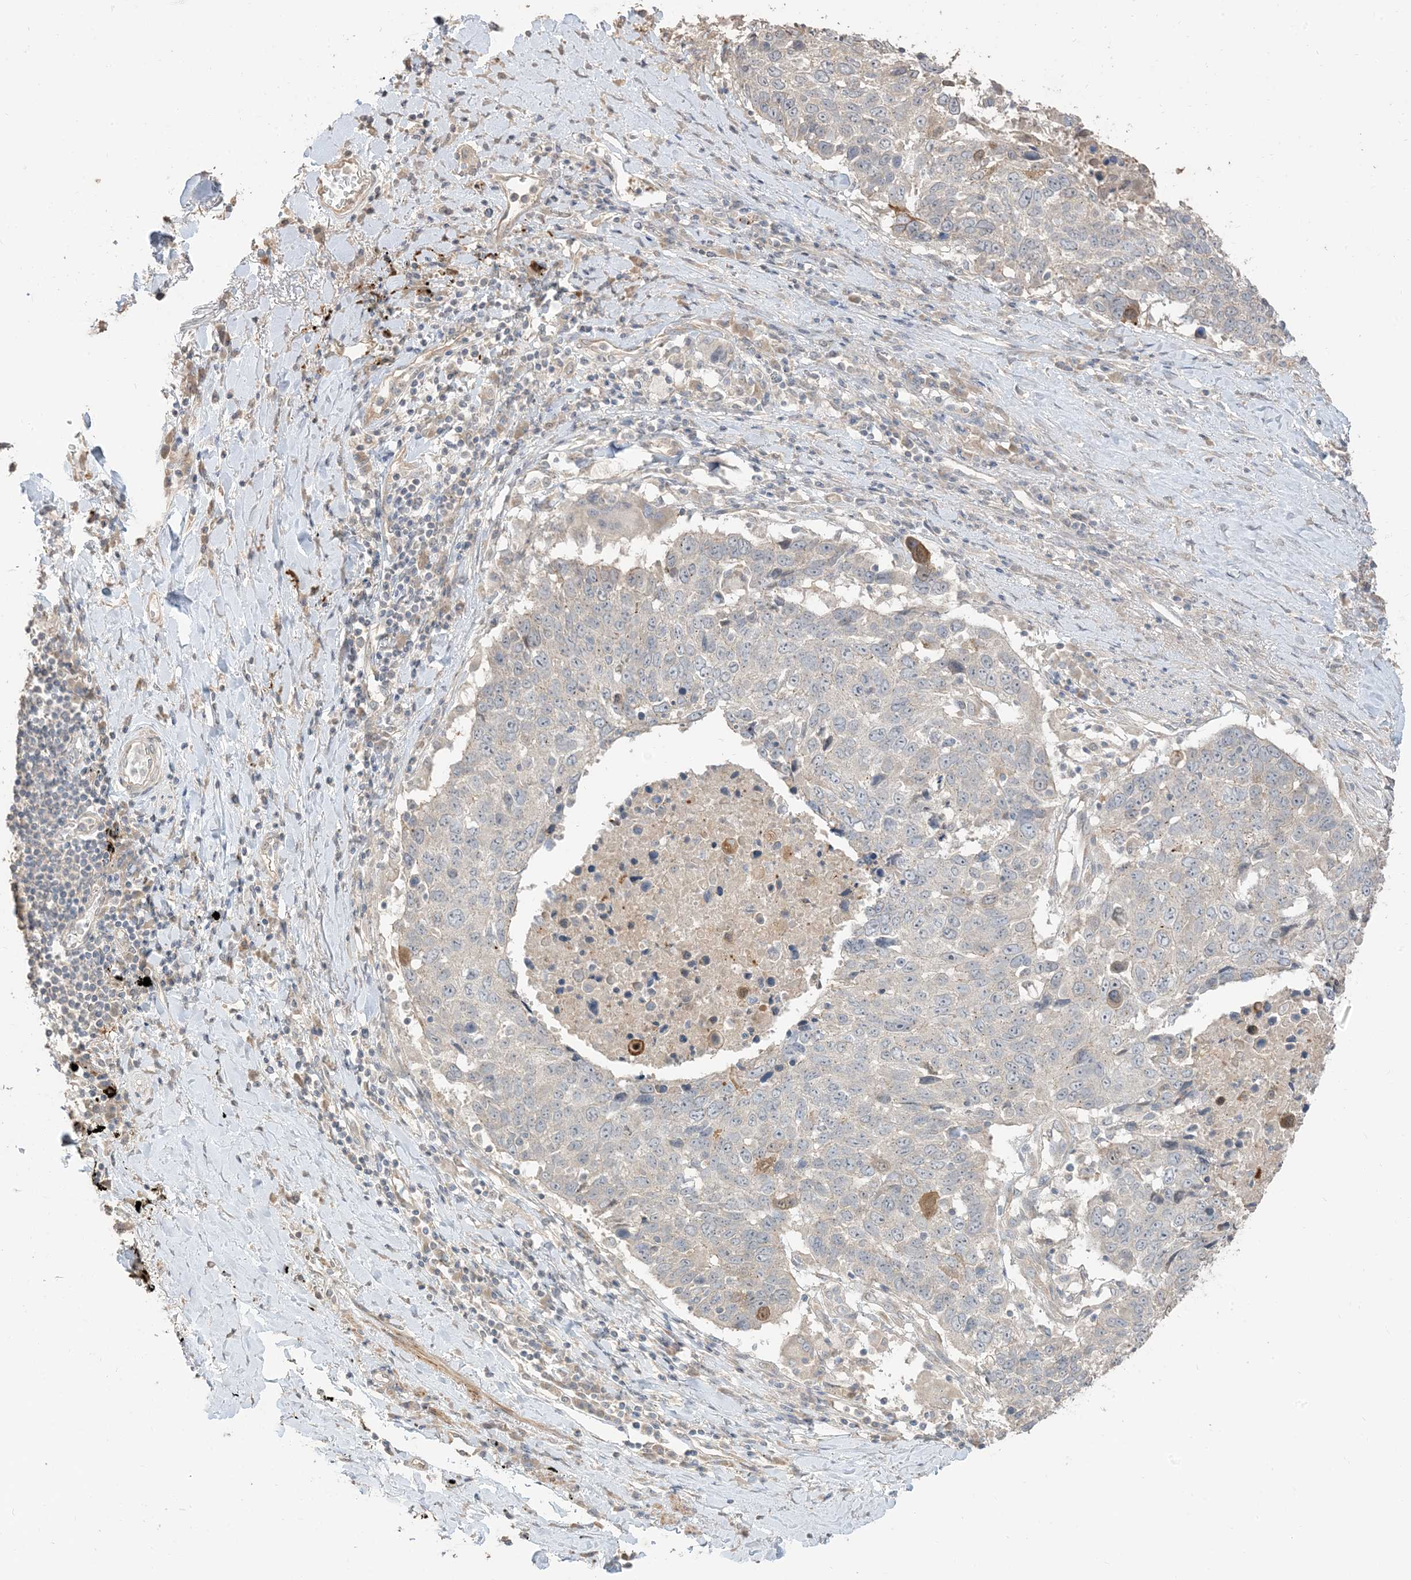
{"staining": {"intensity": "negative", "quantity": "none", "location": "none"}, "tissue": "lung cancer", "cell_type": "Tumor cells", "image_type": "cancer", "snomed": [{"axis": "morphology", "description": "Squamous cell carcinoma, NOS"}, {"axis": "topography", "description": "Lung"}], "caption": "Immunohistochemistry (IHC) image of human lung squamous cell carcinoma stained for a protein (brown), which displays no positivity in tumor cells. Brightfield microscopy of IHC stained with DAB (3,3'-diaminobenzidine) (brown) and hematoxylin (blue), captured at high magnification.", "gene": "RNF175", "patient": {"sex": "male", "age": 66}}